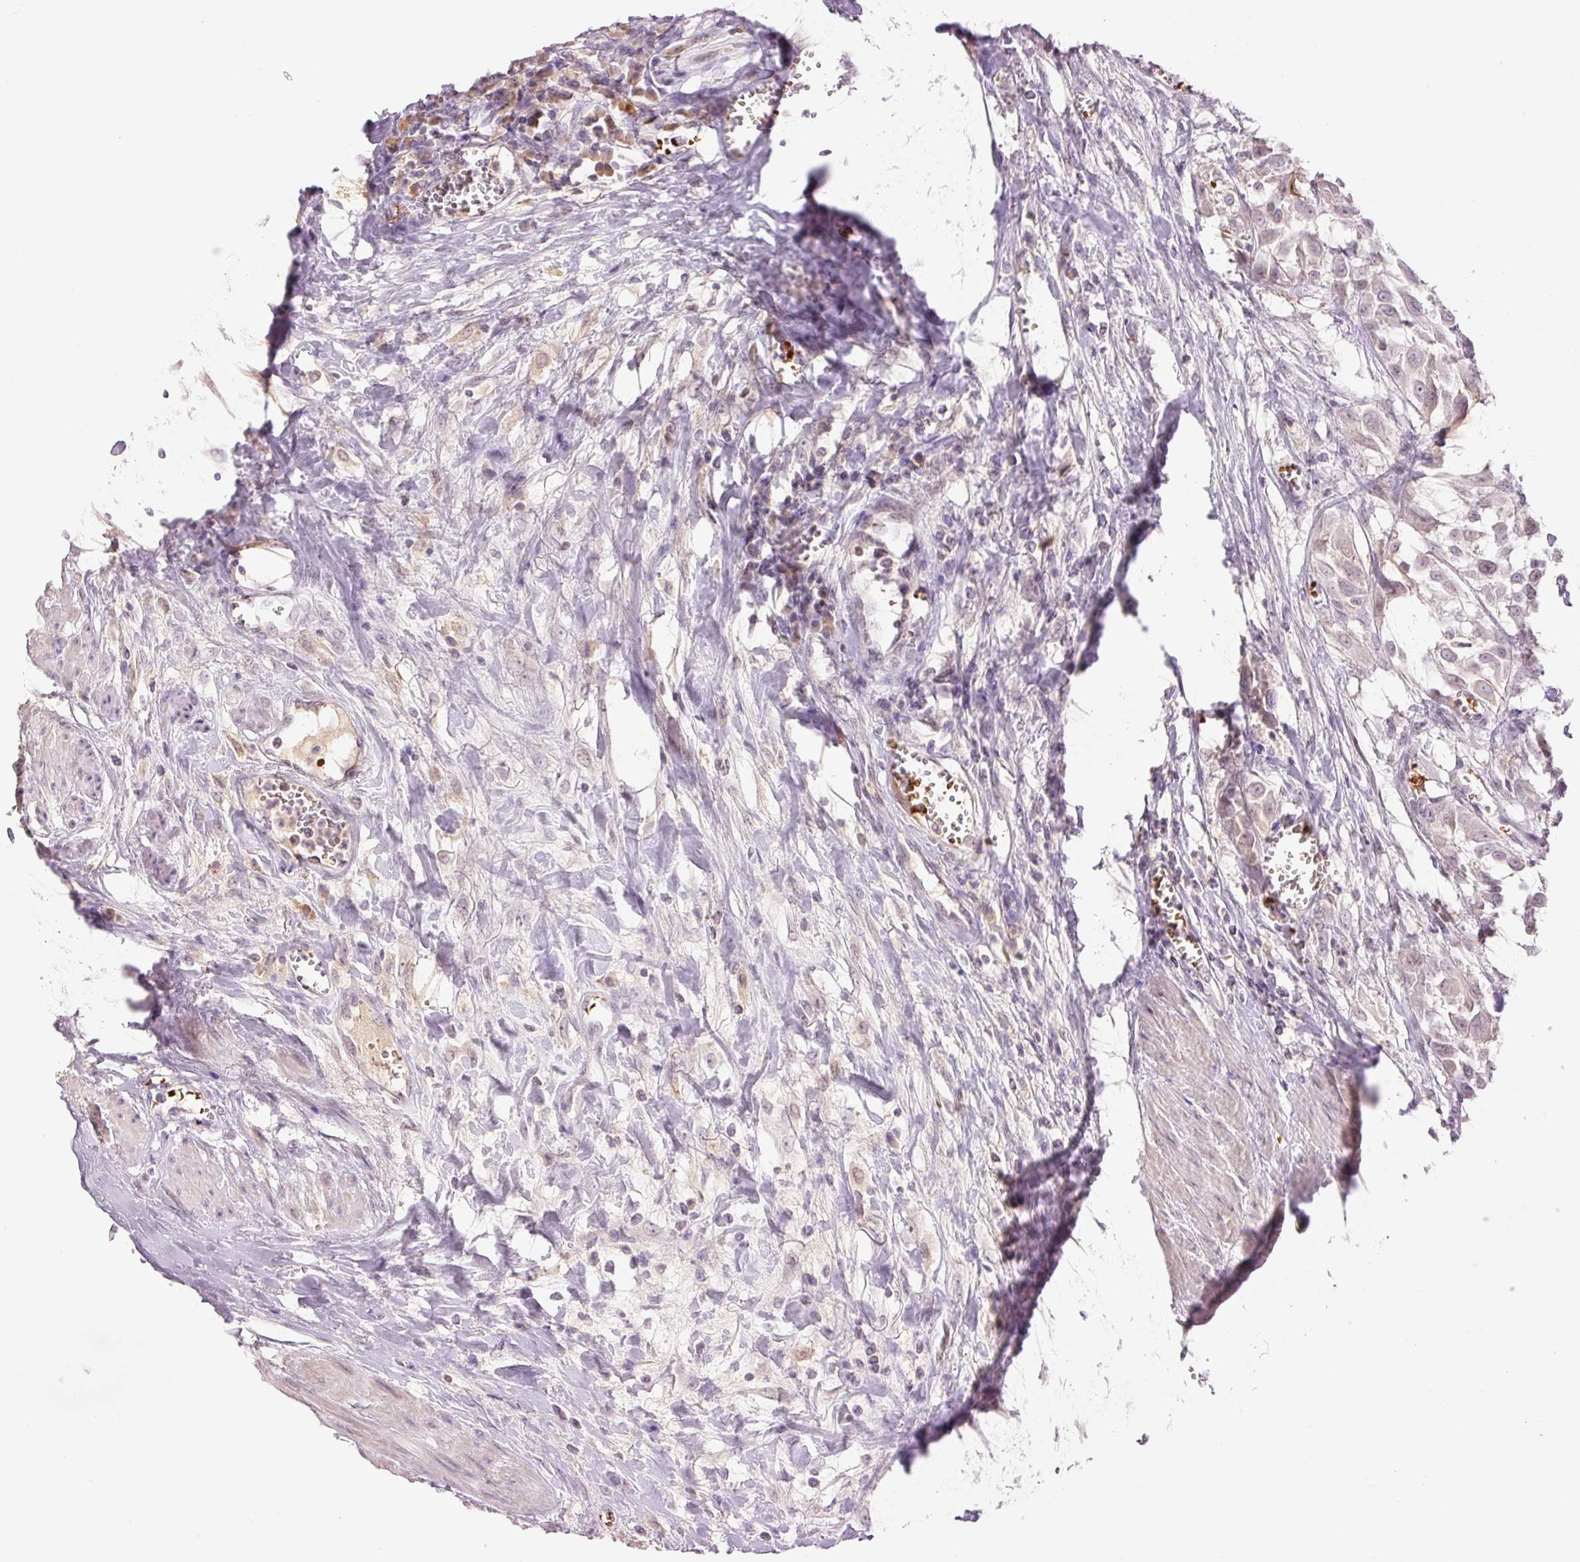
{"staining": {"intensity": "negative", "quantity": "none", "location": "none"}, "tissue": "urothelial cancer", "cell_type": "Tumor cells", "image_type": "cancer", "snomed": [{"axis": "morphology", "description": "Urothelial carcinoma, High grade"}, {"axis": "topography", "description": "Urinary bladder"}], "caption": "Micrograph shows no significant protein positivity in tumor cells of urothelial cancer. (IHC, brightfield microscopy, high magnification).", "gene": "LY6G6D", "patient": {"sex": "male", "age": 57}}